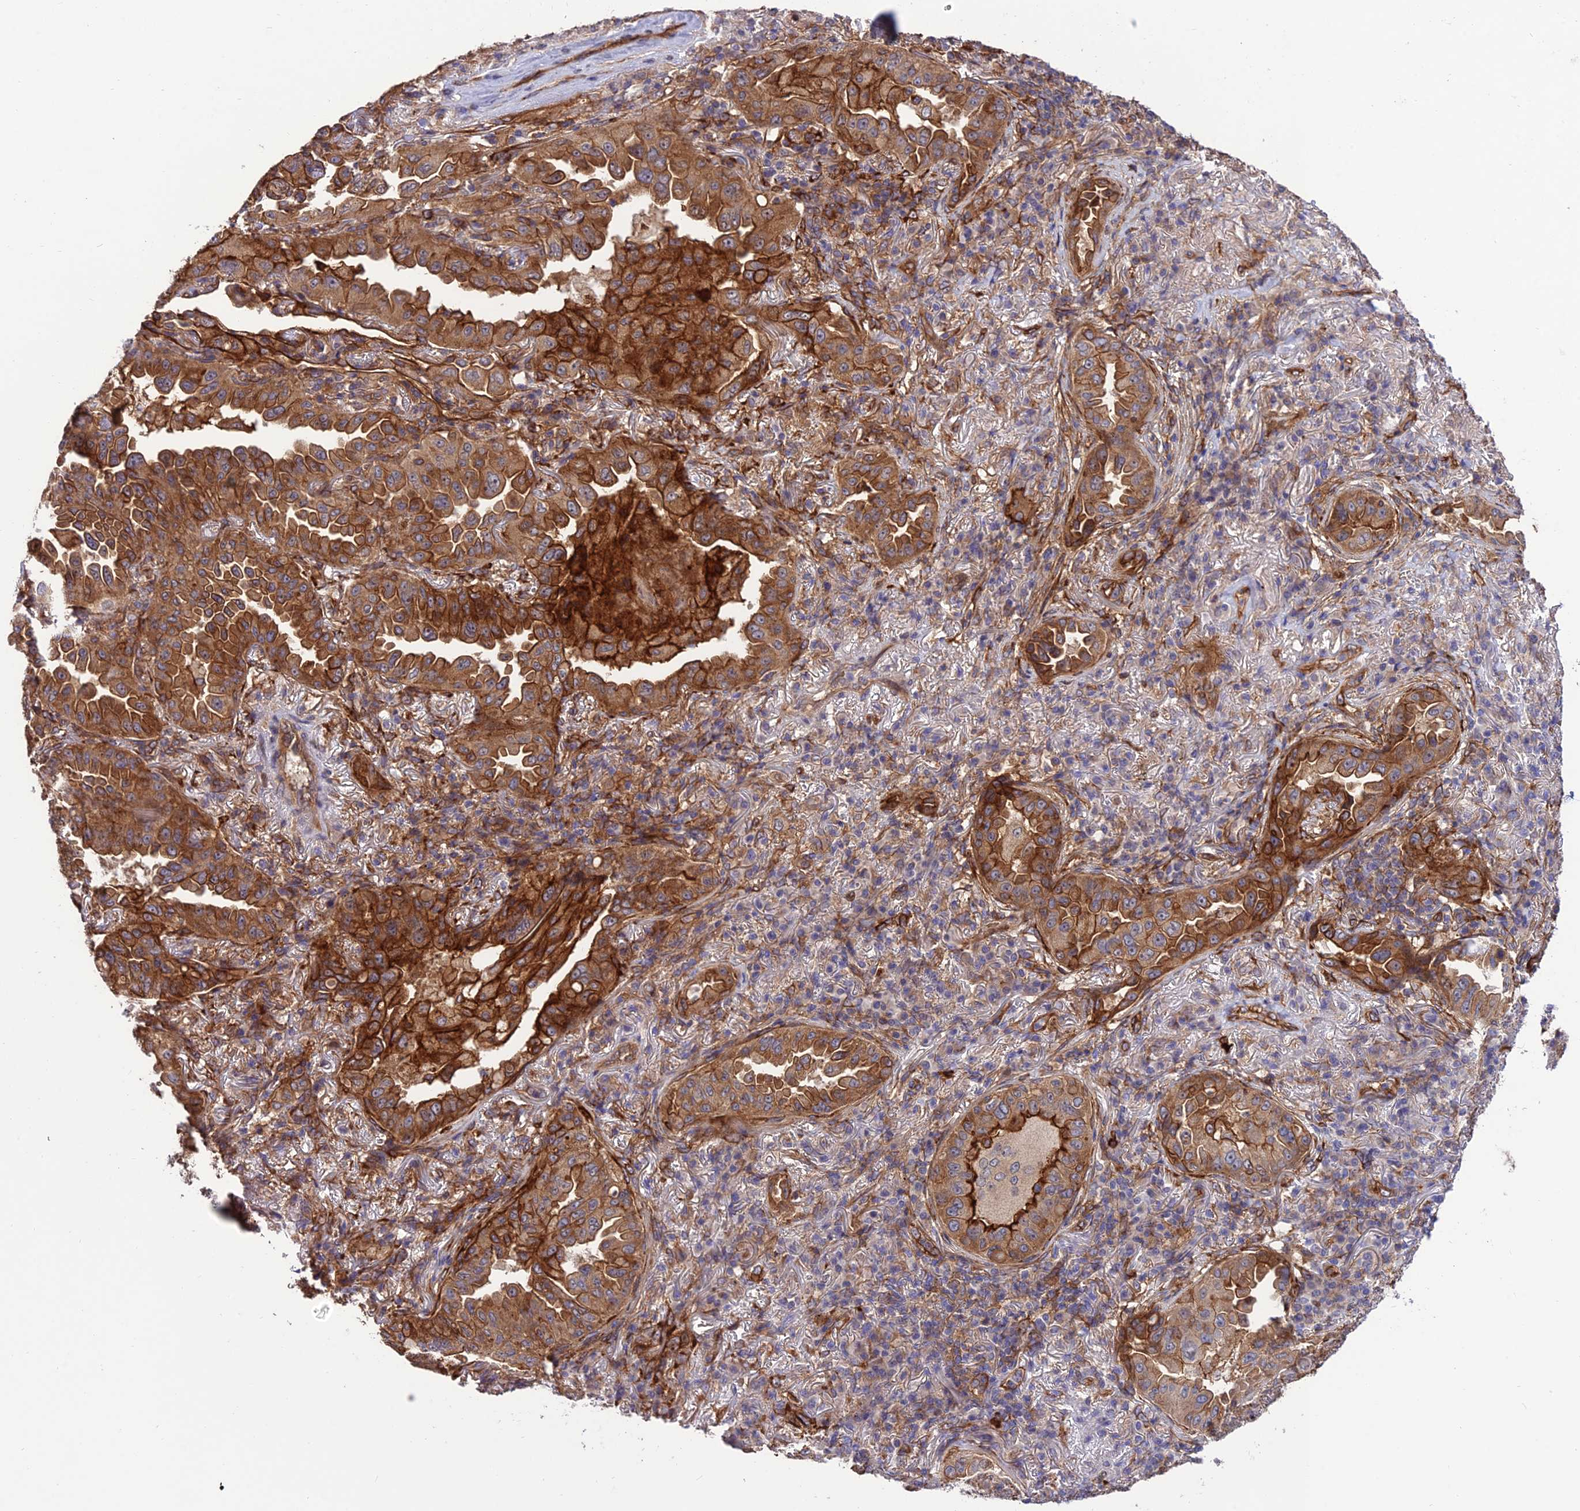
{"staining": {"intensity": "strong", "quantity": ">75%", "location": "cytoplasmic/membranous"}, "tissue": "lung cancer", "cell_type": "Tumor cells", "image_type": "cancer", "snomed": [{"axis": "morphology", "description": "Adenocarcinoma, NOS"}, {"axis": "topography", "description": "Lung"}], "caption": "IHC (DAB) staining of lung adenocarcinoma displays strong cytoplasmic/membranous protein expression in approximately >75% of tumor cells.", "gene": "CRTAP", "patient": {"sex": "female", "age": 69}}